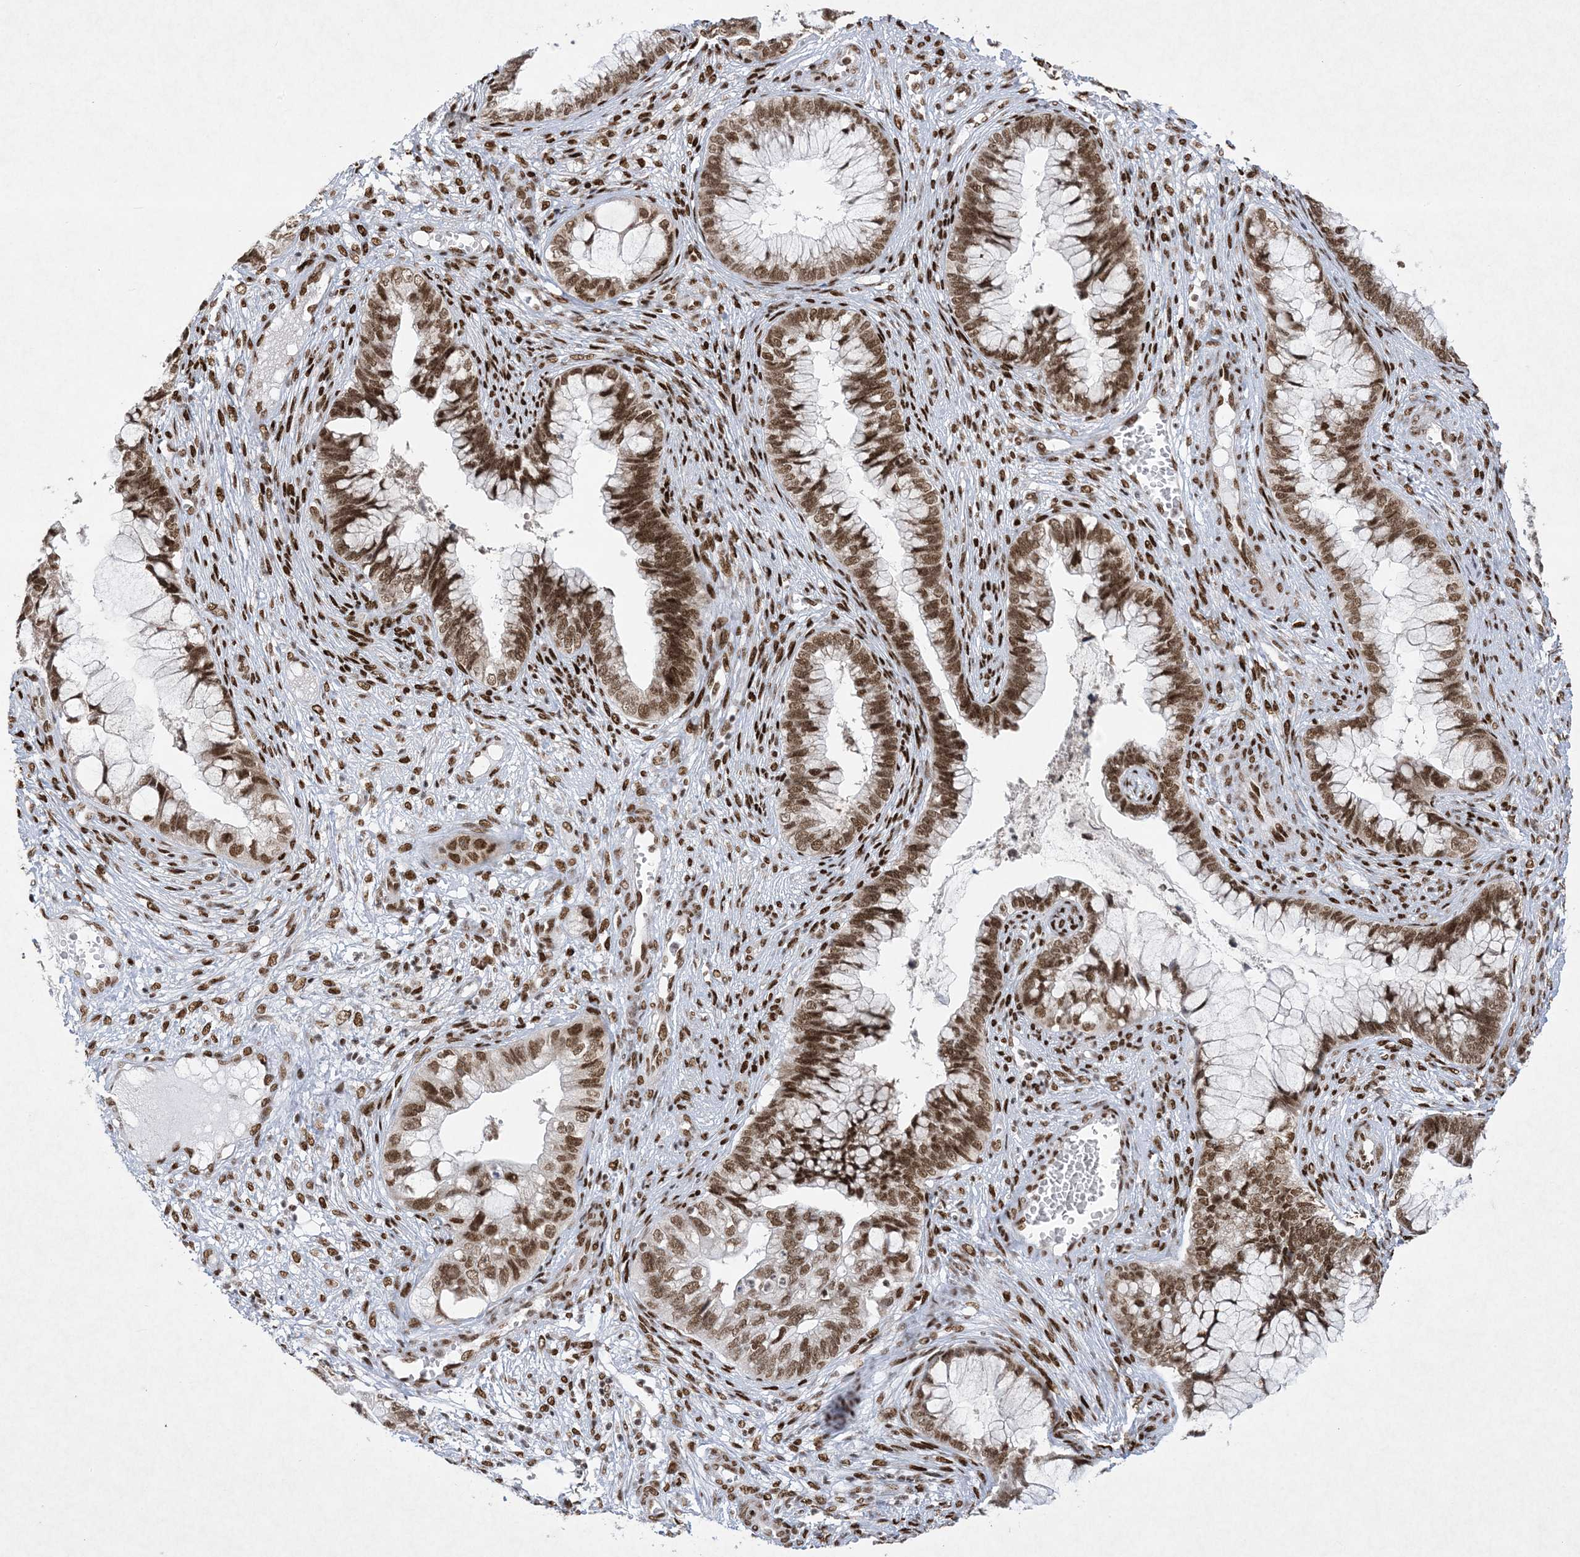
{"staining": {"intensity": "strong", "quantity": ">75%", "location": "nuclear"}, "tissue": "cervical cancer", "cell_type": "Tumor cells", "image_type": "cancer", "snomed": [{"axis": "morphology", "description": "Adenocarcinoma, NOS"}, {"axis": "topography", "description": "Cervix"}], "caption": "Approximately >75% of tumor cells in adenocarcinoma (cervical) exhibit strong nuclear protein positivity as visualized by brown immunohistochemical staining.", "gene": "PKNOX2", "patient": {"sex": "female", "age": 44}}